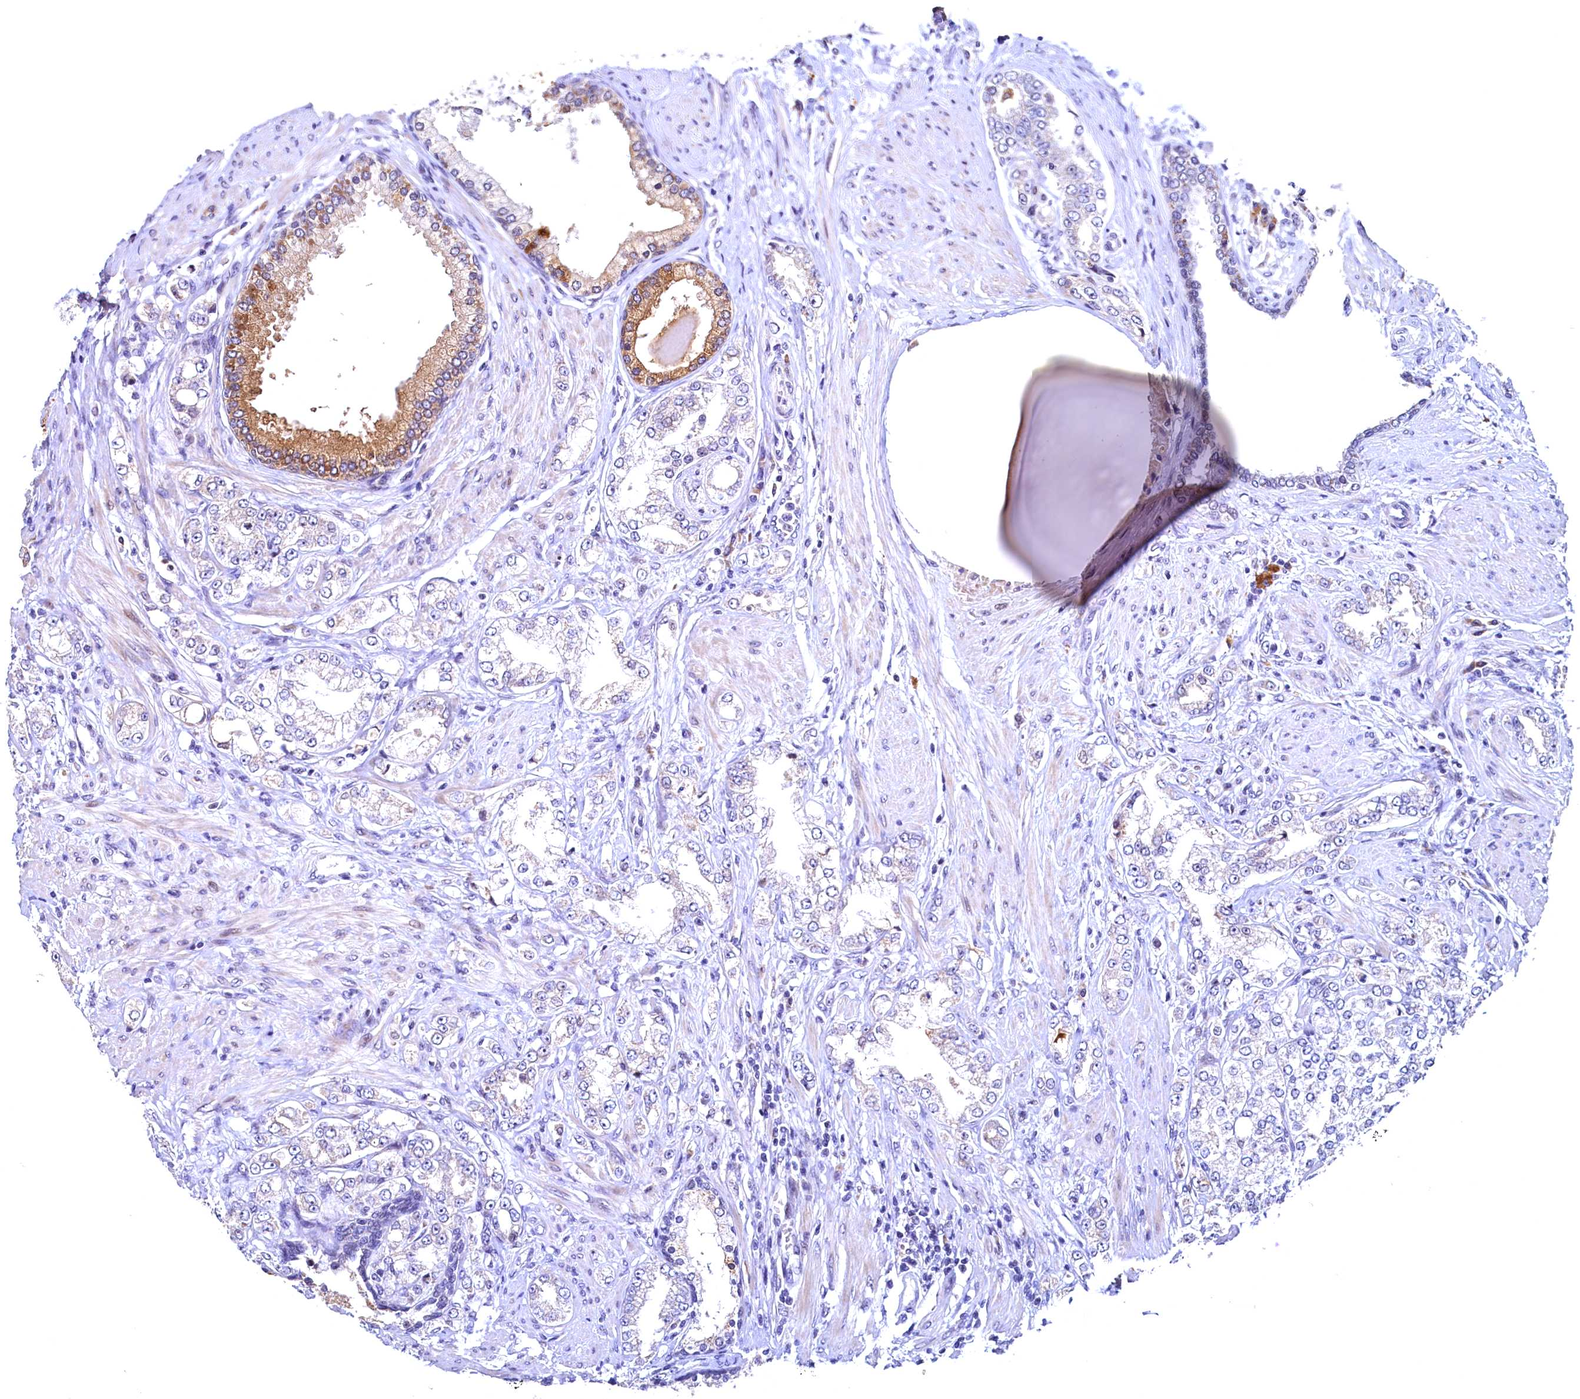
{"staining": {"intensity": "negative", "quantity": "none", "location": "none"}, "tissue": "prostate cancer", "cell_type": "Tumor cells", "image_type": "cancer", "snomed": [{"axis": "morphology", "description": "Adenocarcinoma, High grade"}, {"axis": "topography", "description": "Prostate"}], "caption": "Protein analysis of prostate cancer (adenocarcinoma (high-grade)) reveals no significant staining in tumor cells. (Stains: DAB immunohistochemistry with hematoxylin counter stain, Microscopy: brightfield microscopy at high magnification).", "gene": "LATS2", "patient": {"sex": "male", "age": 64}}